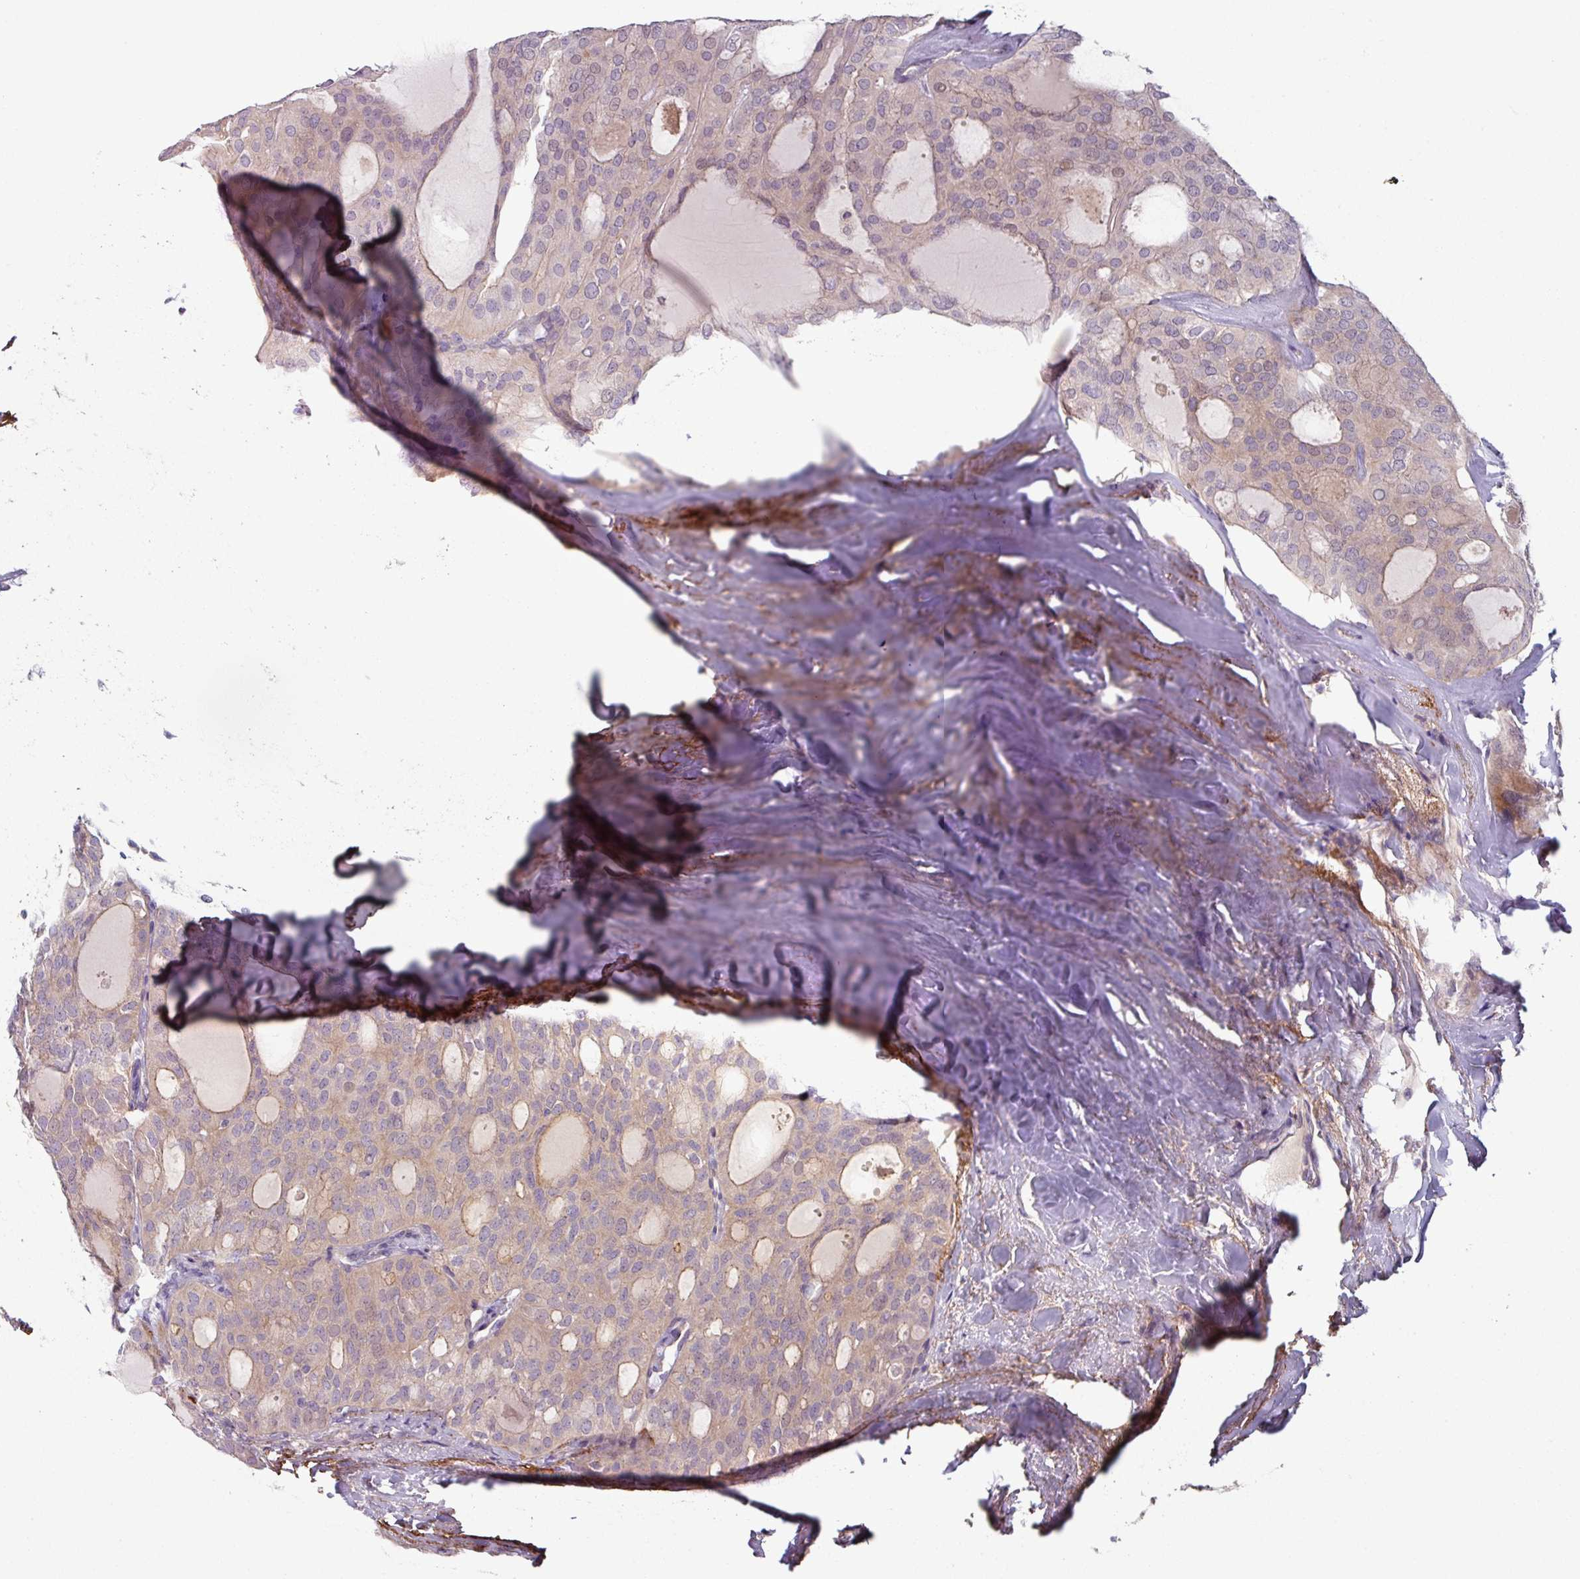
{"staining": {"intensity": "weak", "quantity": "25%-75%", "location": "cytoplasmic/membranous"}, "tissue": "thyroid cancer", "cell_type": "Tumor cells", "image_type": "cancer", "snomed": [{"axis": "morphology", "description": "Follicular adenoma carcinoma, NOS"}, {"axis": "topography", "description": "Thyroid gland"}], "caption": "Protein analysis of thyroid cancer (follicular adenoma carcinoma) tissue exhibits weak cytoplasmic/membranous staining in about 25%-75% of tumor cells. The protein of interest is stained brown, and the nuclei are stained in blue (DAB IHC with brightfield microscopy, high magnification).", "gene": "MTMR14", "patient": {"sex": "male", "age": 75}}